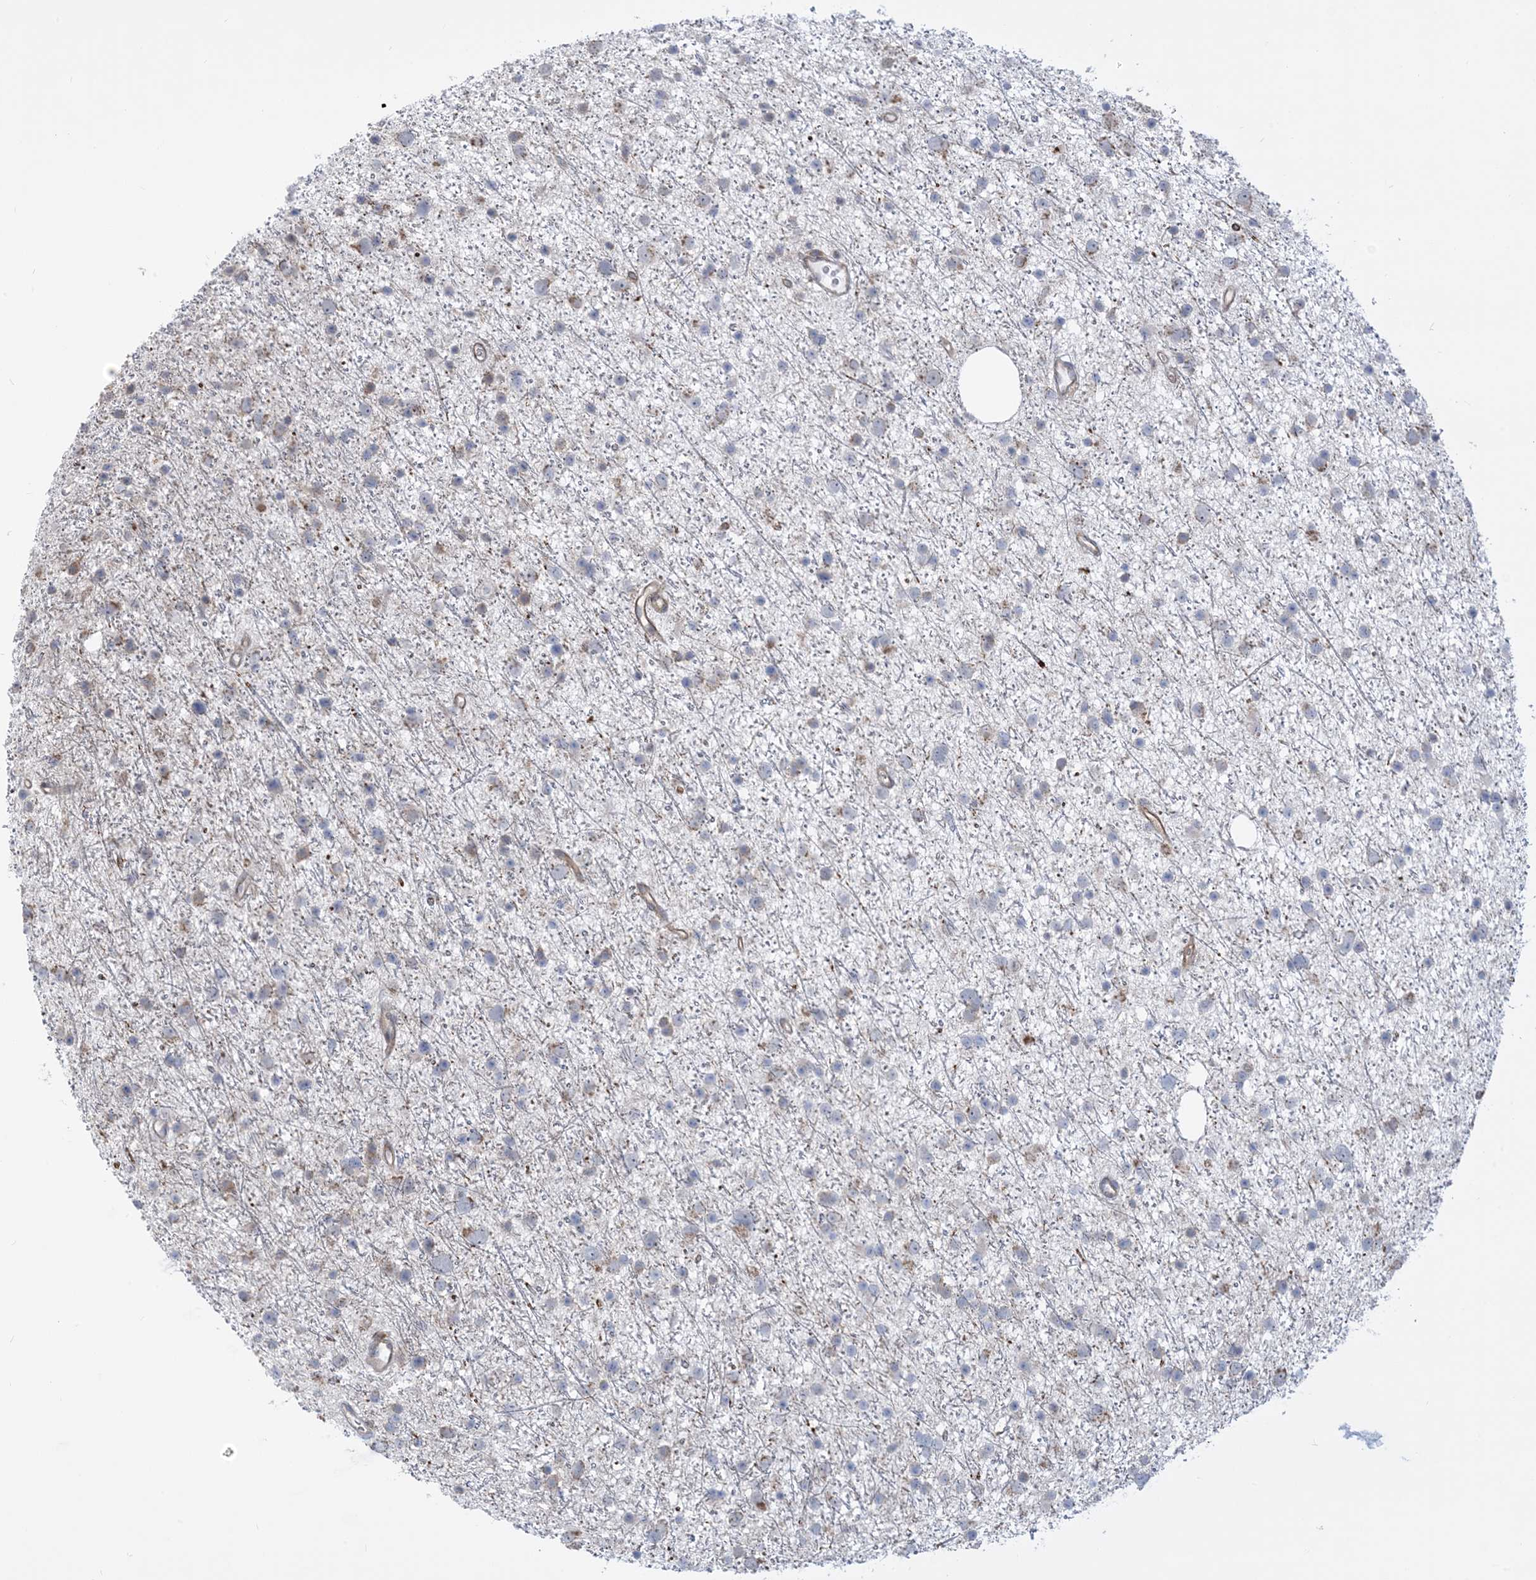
{"staining": {"intensity": "negative", "quantity": "none", "location": "none"}, "tissue": "glioma", "cell_type": "Tumor cells", "image_type": "cancer", "snomed": [{"axis": "morphology", "description": "Glioma, malignant, Low grade"}, {"axis": "topography", "description": "Cerebral cortex"}], "caption": "Immunohistochemical staining of glioma demonstrates no significant expression in tumor cells. Brightfield microscopy of IHC stained with DAB (3,3'-diaminobenzidine) (brown) and hematoxylin (blue), captured at high magnification.", "gene": "CASP4", "patient": {"sex": "female", "age": 39}}